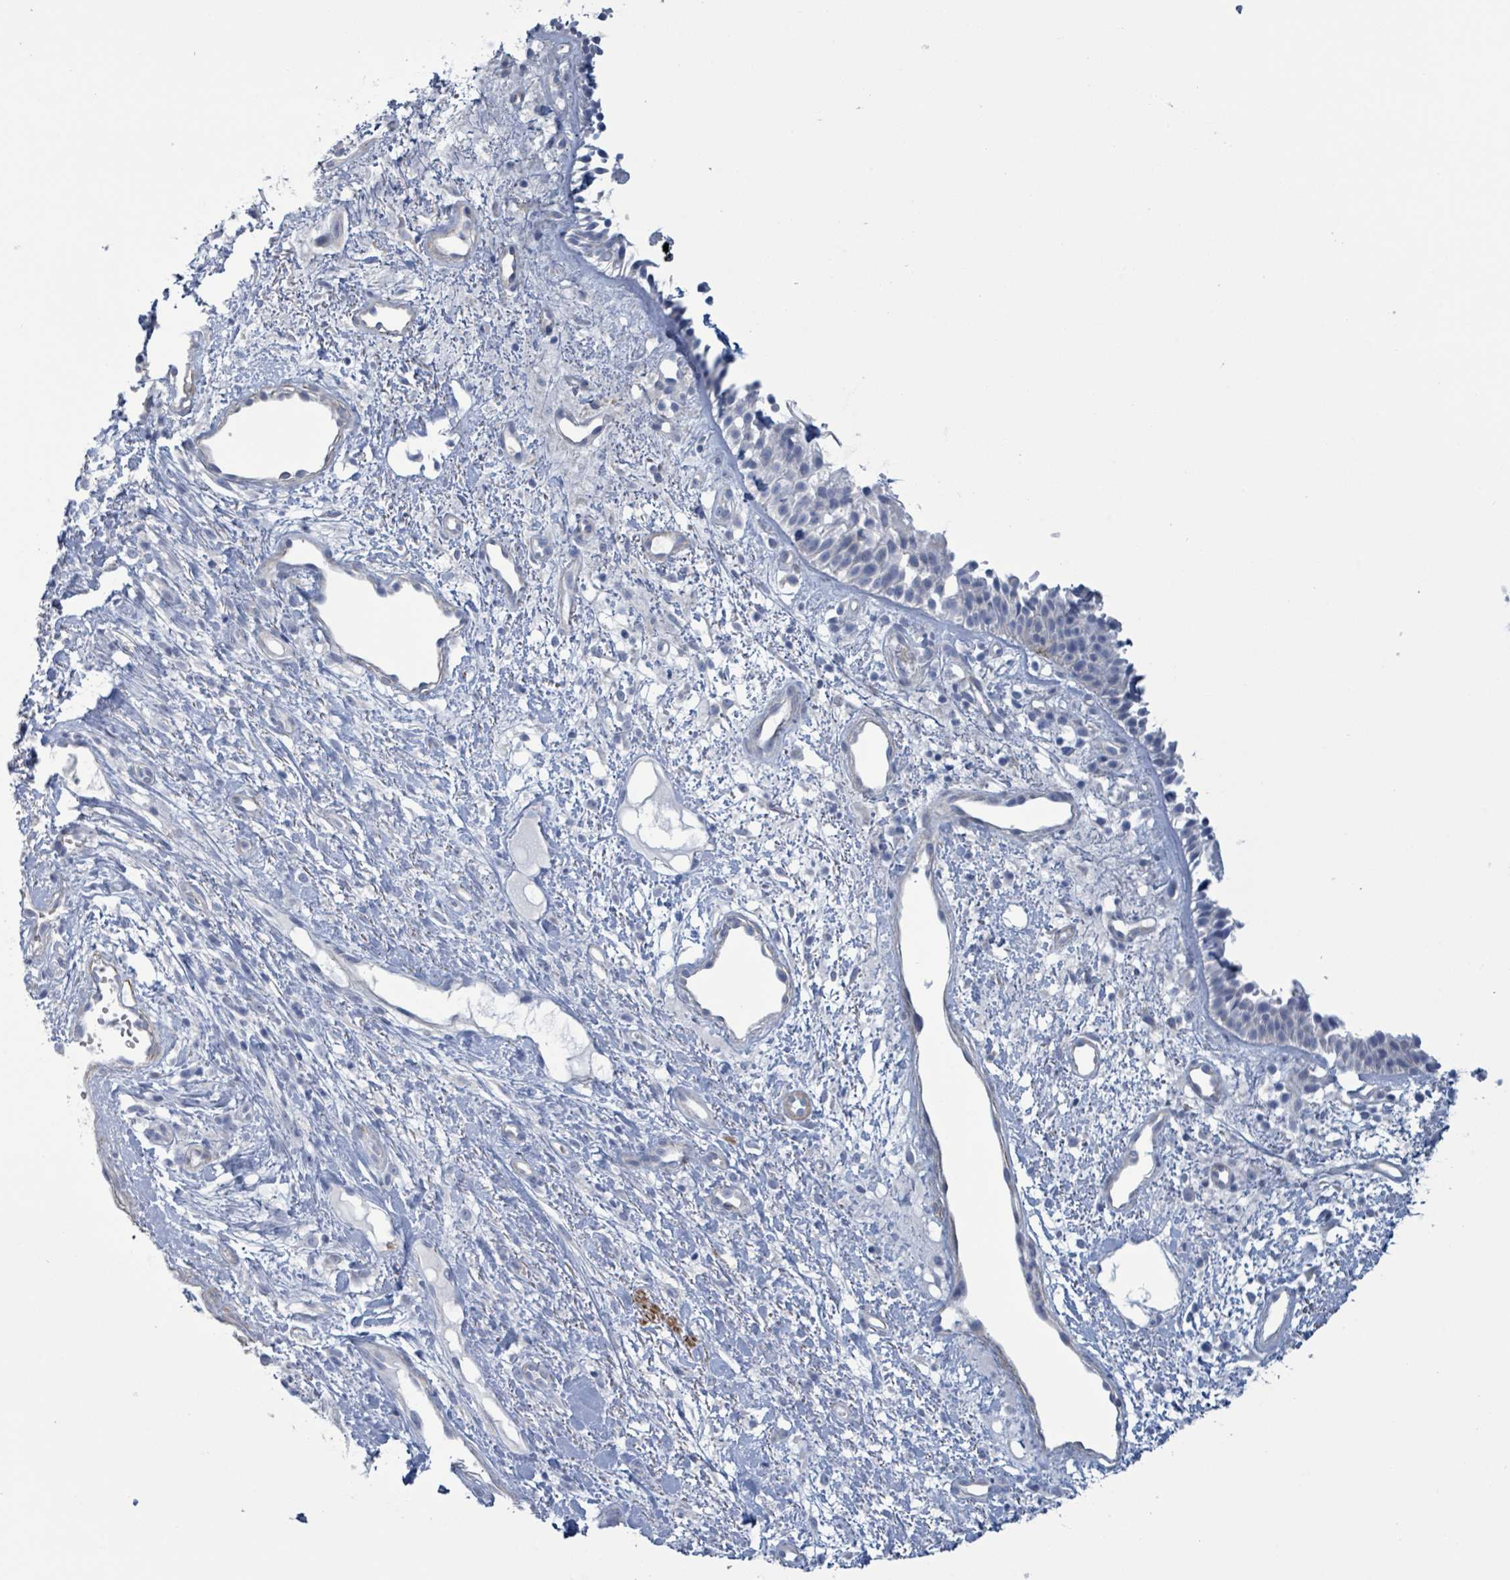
{"staining": {"intensity": "negative", "quantity": "none", "location": "none"}, "tissue": "nasopharynx", "cell_type": "Respiratory epithelial cells", "image_type": "normal", "snomed": [{"axis": "morphology", "description": "Normal tissue, NOS"}, {"axis": "topography", "description": "Cartilage tissue"}, {"axis": "topography", "description": "Nasopharynx"}, {"axis": "topography", "description": "Thyroid gland"}], "caption": "A high-resolution histopathology image shows IHC staining of unremarkable nasopharynx, which demonstrates no significant positivity in respiratory epithelial cells.", "gene": "PKLR", "patient": {"sex": "male", "age": 63}}